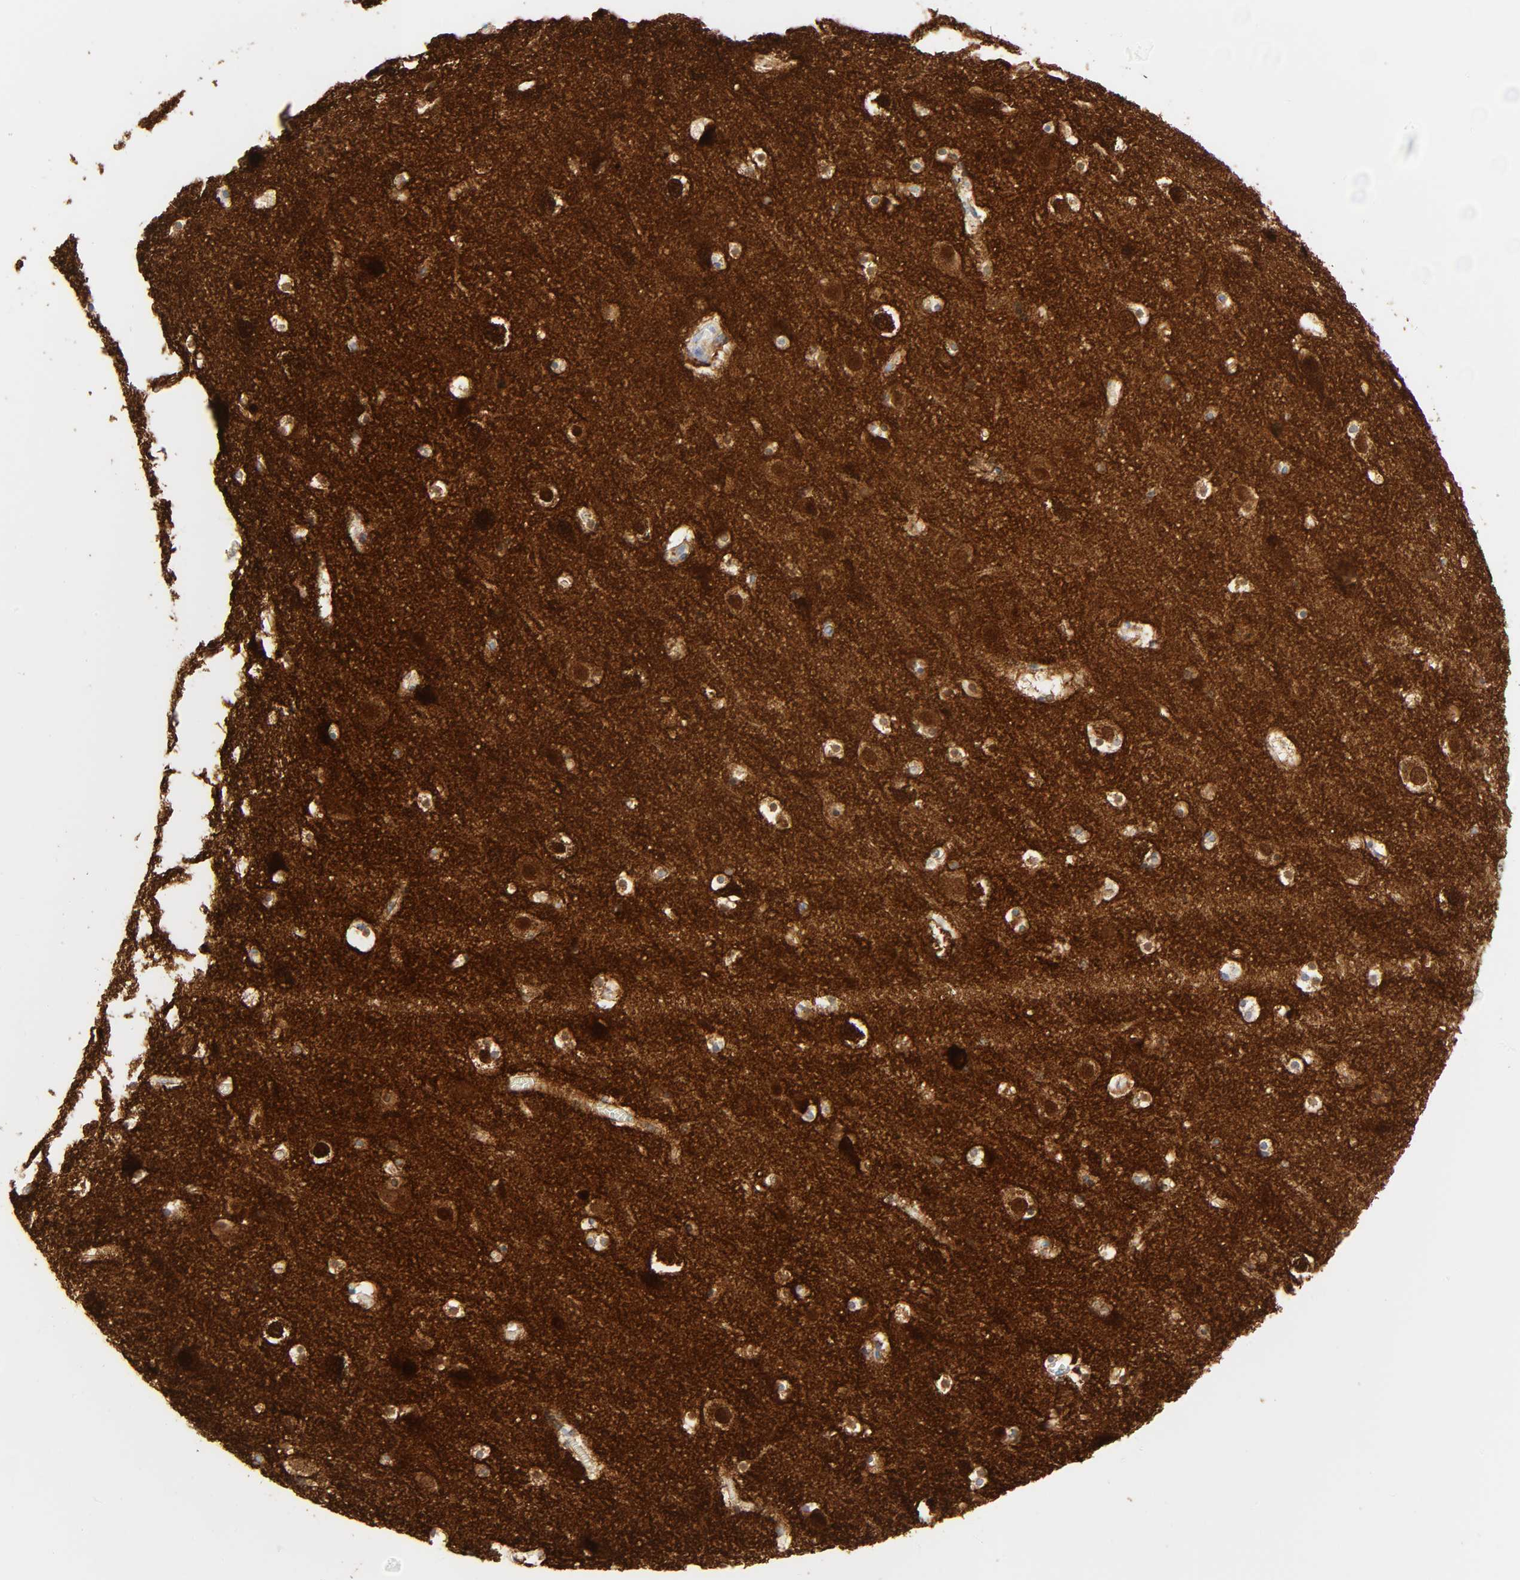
{"staining": {"intensity": "weak", "quantity": ">75%", "location": "cytoplasmic/membranous"}, "tissue": "cerebral cortex", "cell_type": "Endothelial cells", "image_type": "normal", "snomed": [{"axis": "morphology", "description": "Normal tissue, NOS"}, {"axis": "topography", "description": "Cerebral cortex"}], "caption": "Immunohistochemical staining of normal human cerebral cortex displays >75% levels of weak cytoplasmic/membranous protein staining in about >75% of endothelial cells.", "gene": "CAMK2A", "patient": {"sex": "male", "age": 45}}